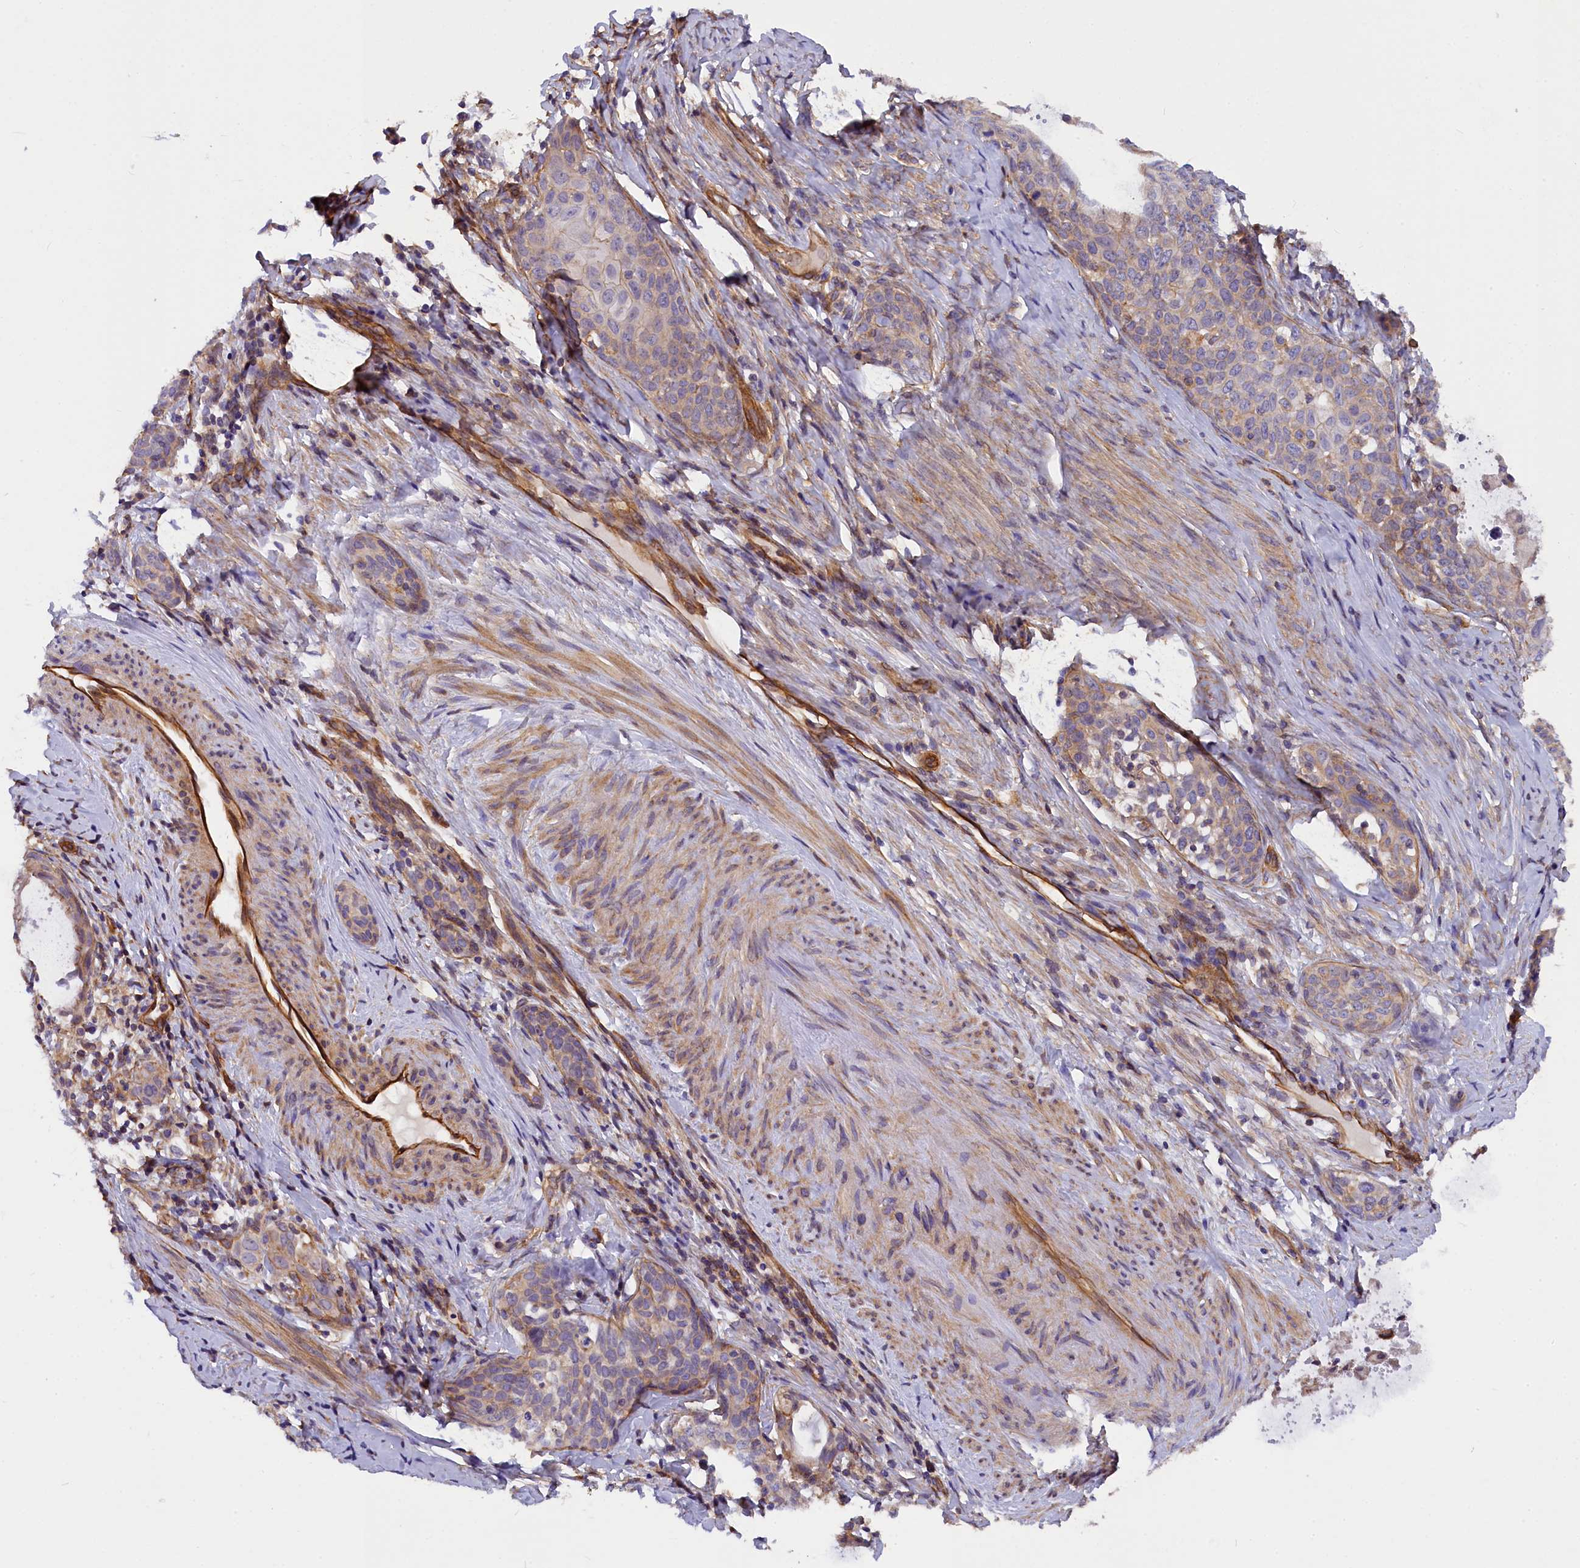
{"staining": {"intensity": "weak", "quantity": "<25%", "location": "cytoplasmic/membranous"}, "tissue": "cervical cancer", "cell_type": "Tumor cells", "image_type": "cancer", "snomed": [{"axis": "morphology", "description": "Squamous cell carcinoma, NOS"}, {"axis": "morphology", "description": "Adenocarcinoma, NOS"}, {"axis": "topography", "description": "Cervix"}], "caption": "Immunohistochemistry (IHC) photomicrograph of squamous cell carcinoma (cervical) stained for a protein (brown), which demonstrates no positivity in tumor cells.", "gene": "MED20", "patient": {"sex": "female", "age": 52}}